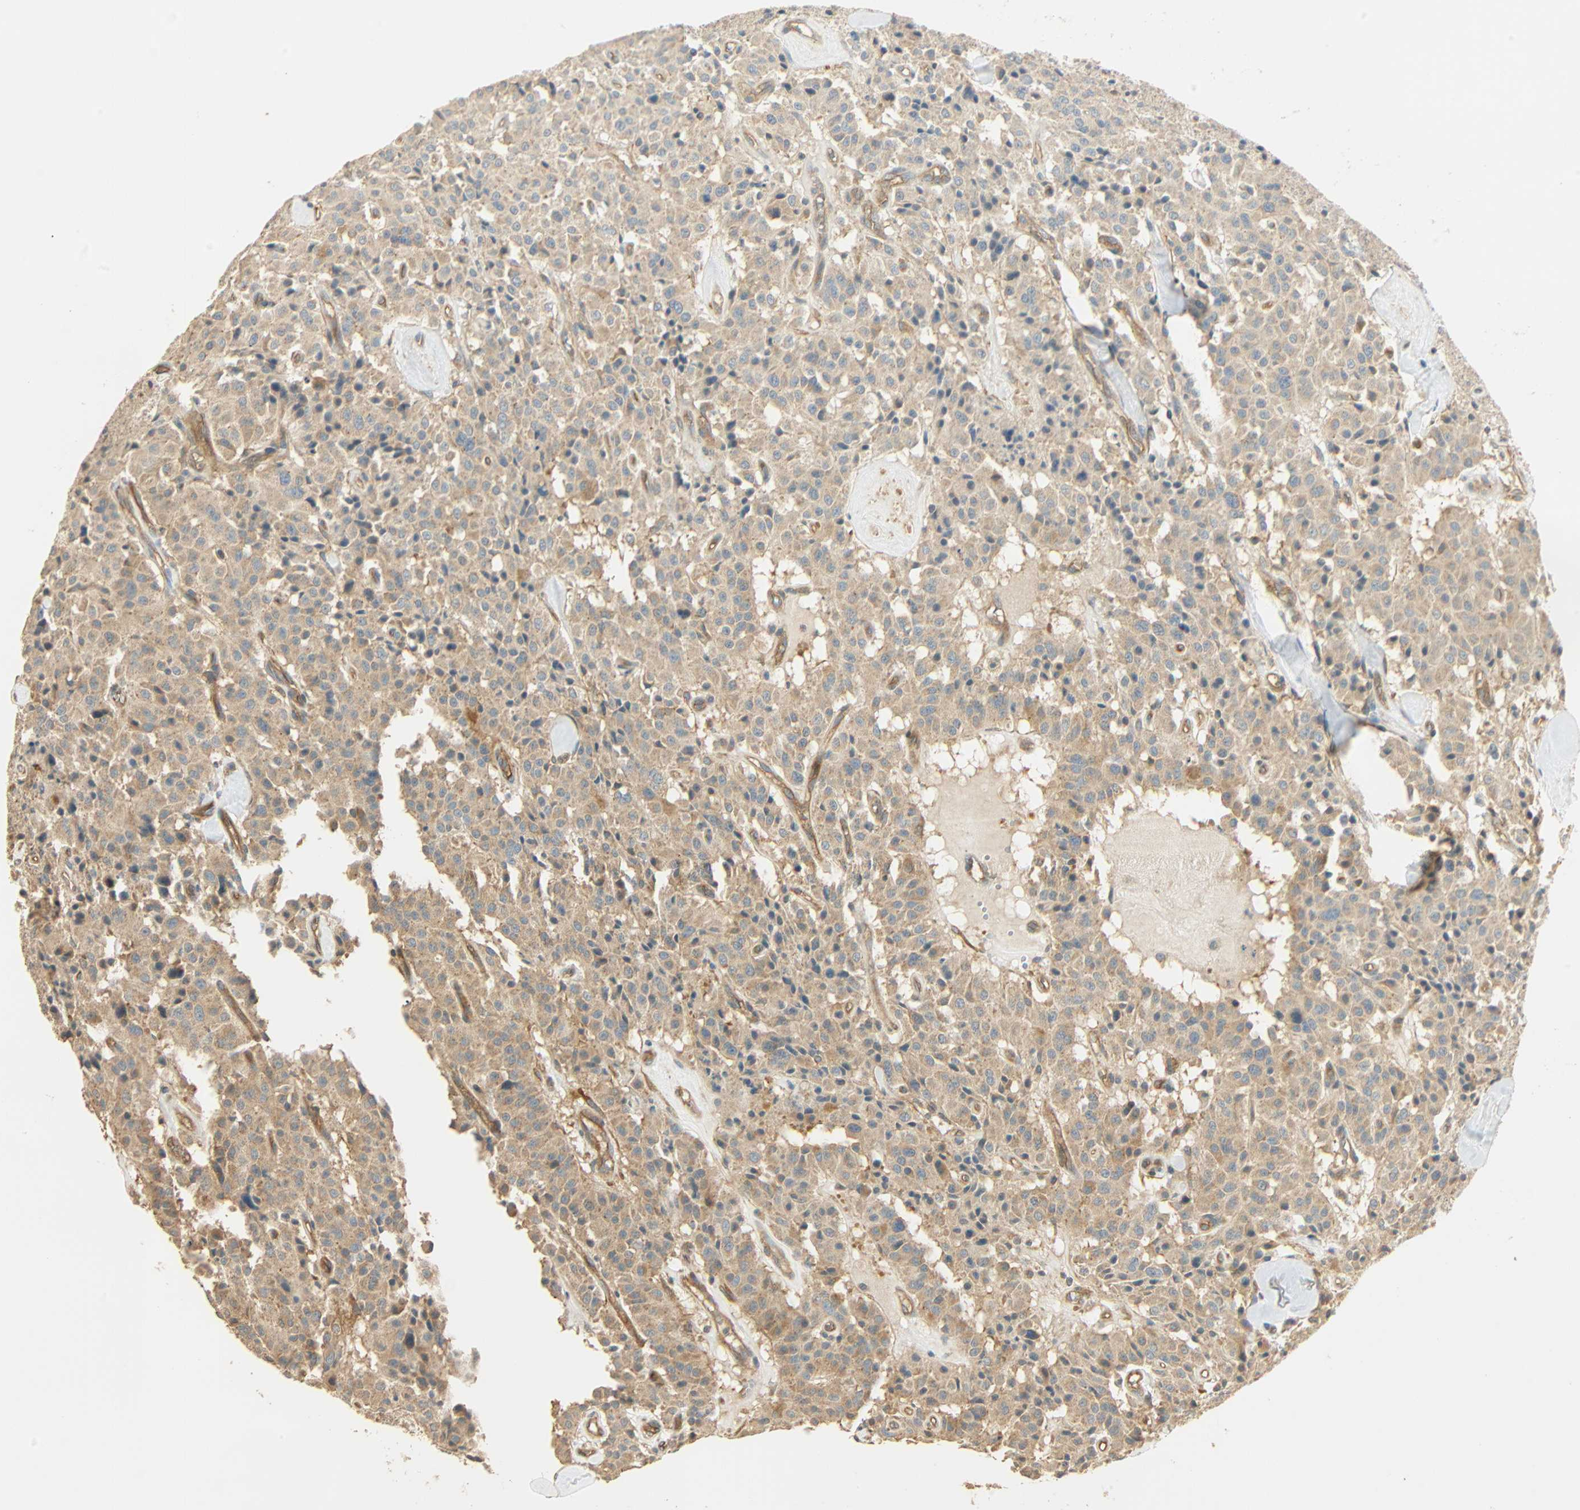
{"staining": {"intensity": "weak", "quantity": ">75%", "location": "cytoplasmic/membranous"}, "tissue": "carcinoid", "cell_type": "Tumor cells", "image_type": "cancer", "snomed": [{"axis": "morphology", "description": "Carcinoid, malignant, NOS"}, {"axis": "topography", "description": "Lung"}], "caption": "Weak cytoplasmic/membranous staining is appreciated in about >75% of tumor cells in carcinoid (malignant).", "gene": "GALK1", "patient": {"sex": "male", "age": 30}}